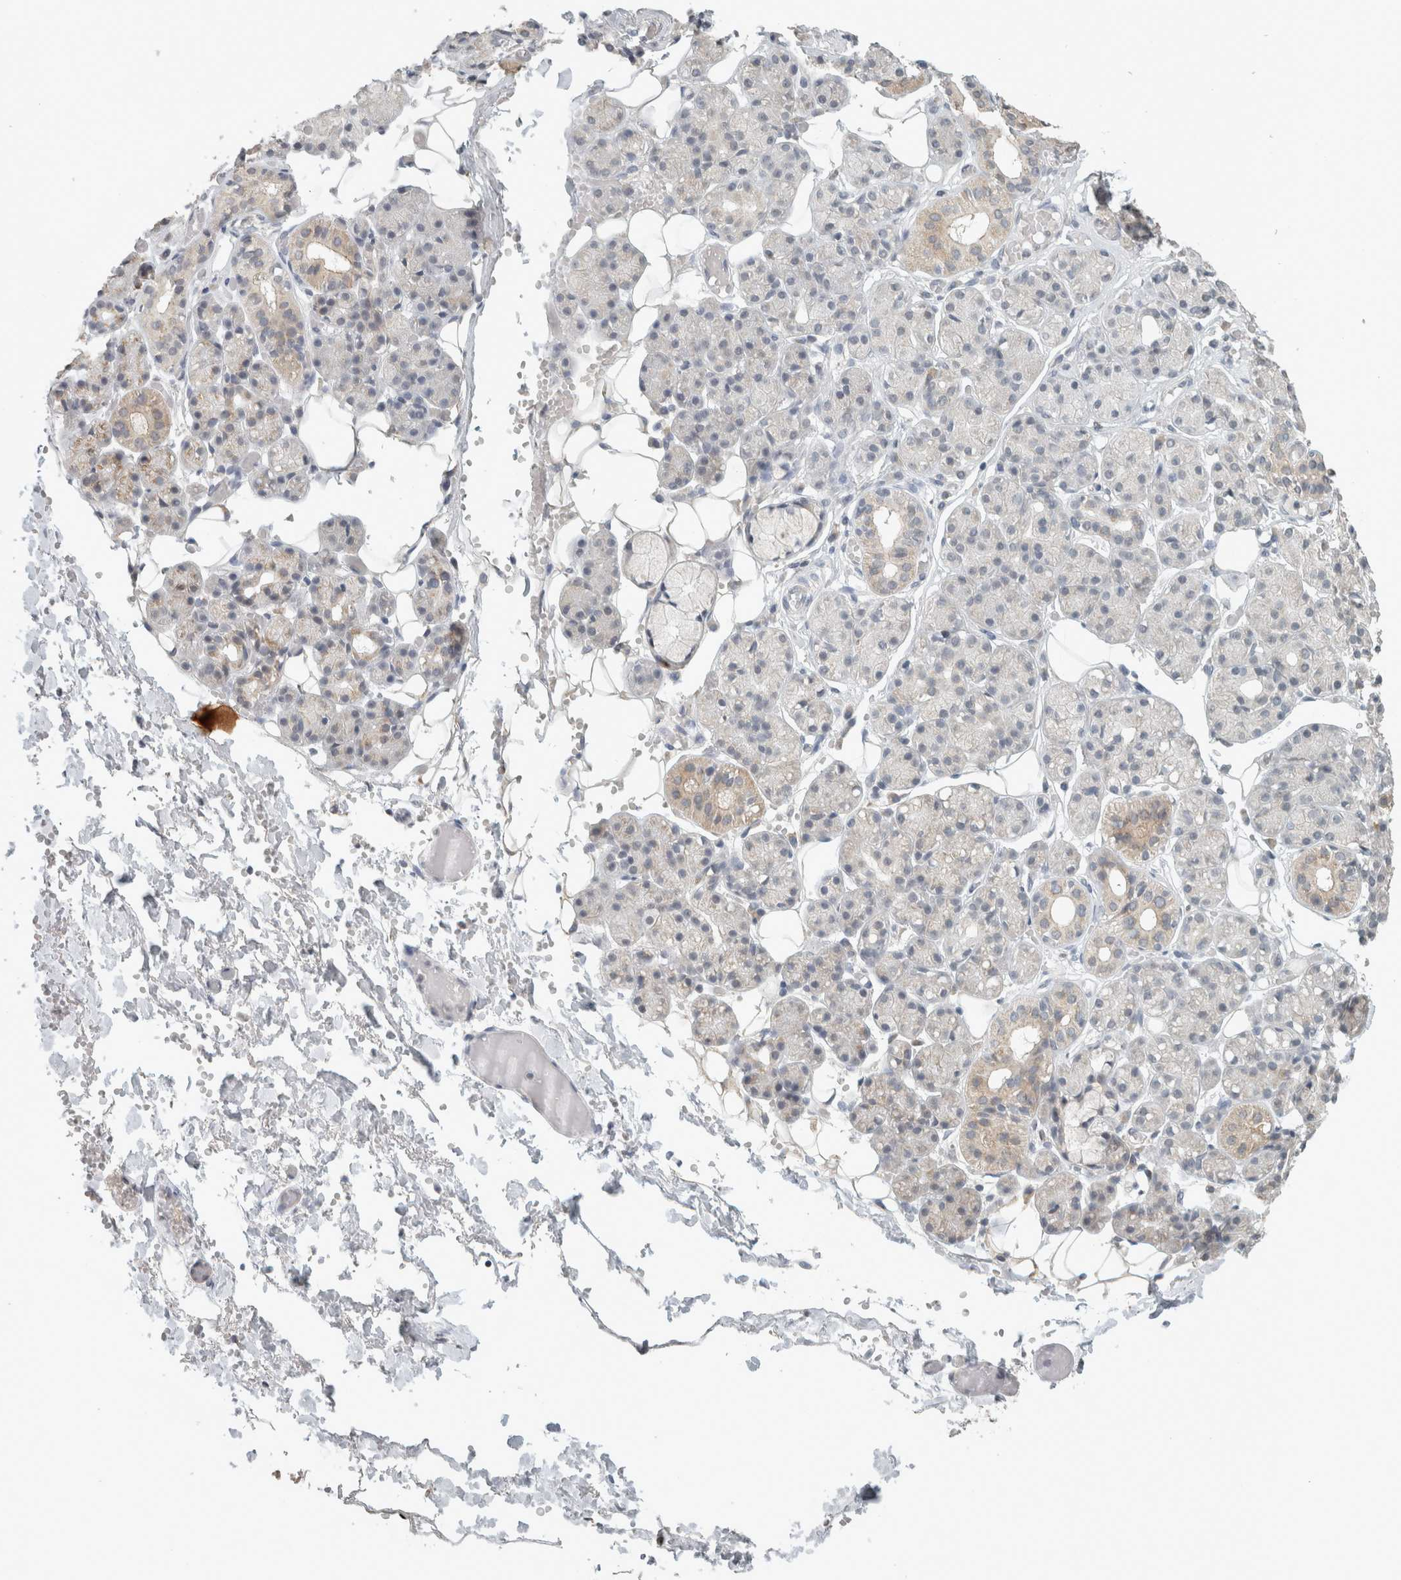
{"staining": {"intensity": "weak", "quantity": "<25%", "location": "cytoplasmic/membranous"}, "tissue": "salivary gland", "cell_type": "Glandular cells", "image_type": "normal", "snomed": [{"axis": "morphology", "description": "Normal tissue, NOS"}, {"axis": "topography", "description": "Salivary gland"}], "caption": "The immunohistochemistry (IHC) histopathology image has no significant expression in glandular cells of salivary gland. (DAB immunohistochemistry (IHC), high magnification).", "gene": "TRIT1", "patient": {"sex": "male", "age": 63}}